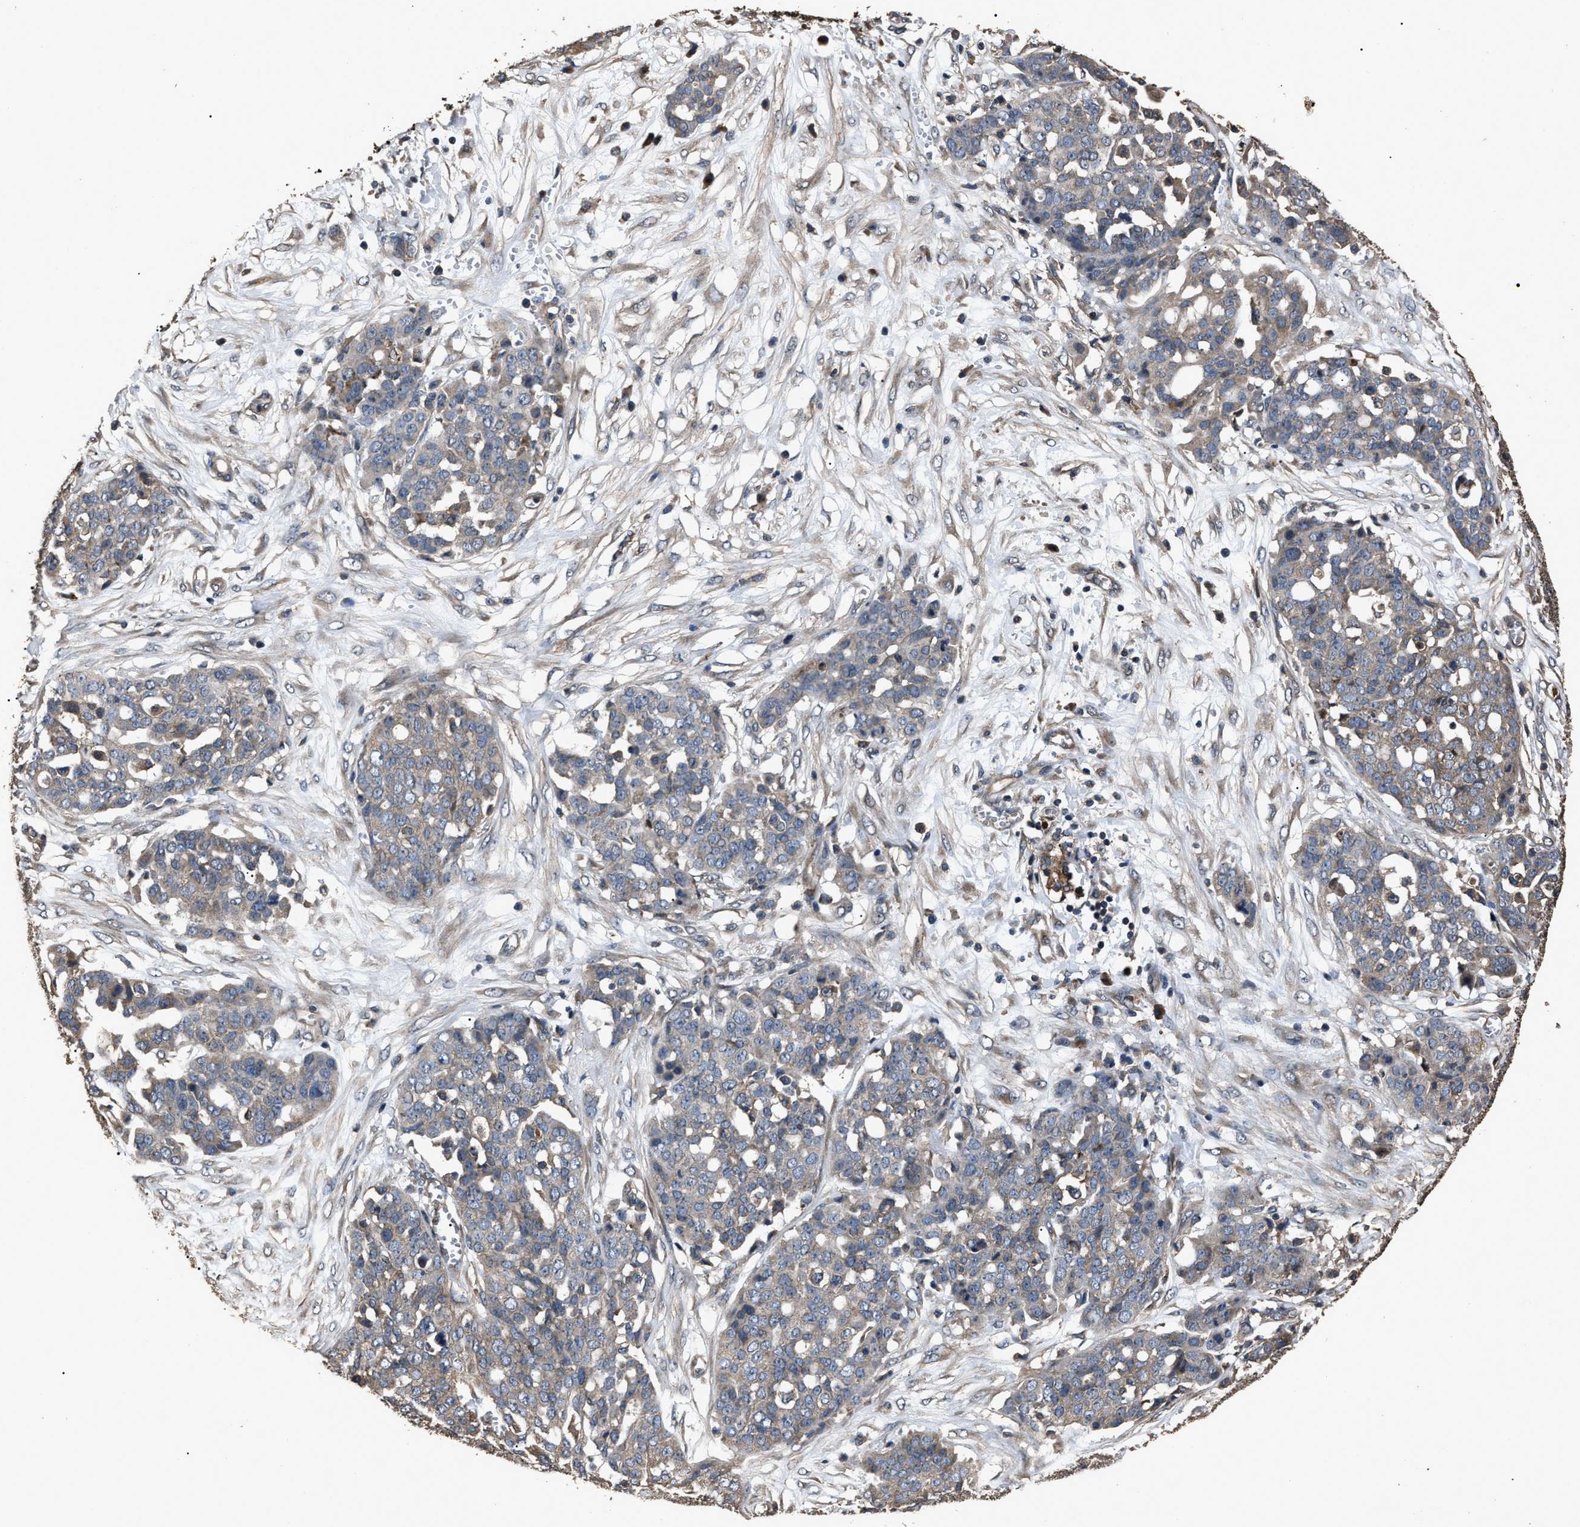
{"staining": {"intensity": "weak", "quantity": "<25%", "location": "cytoplasmic/membranous"}, "tissue": "ovarian cancer", "cell_type": "Tumor cells", "image_type": "cancer", "snomed": [{"axis": "morphology", "description": "Cystadenocarcinoma, serous, NOS"}, {"axis": "topography", "description": "Soft tissue"}, {"axis": "topography", "description": "Ovary"}], "caption": "DAB (3,3'-diaminobenzidine) immunohistochemical staining of ovarian cancer (serous cystadenocarcinoma) reveals no significant expression in tumor cells.", "gene": "RNF216", "patient": {"sex": "female", "age": 57}}